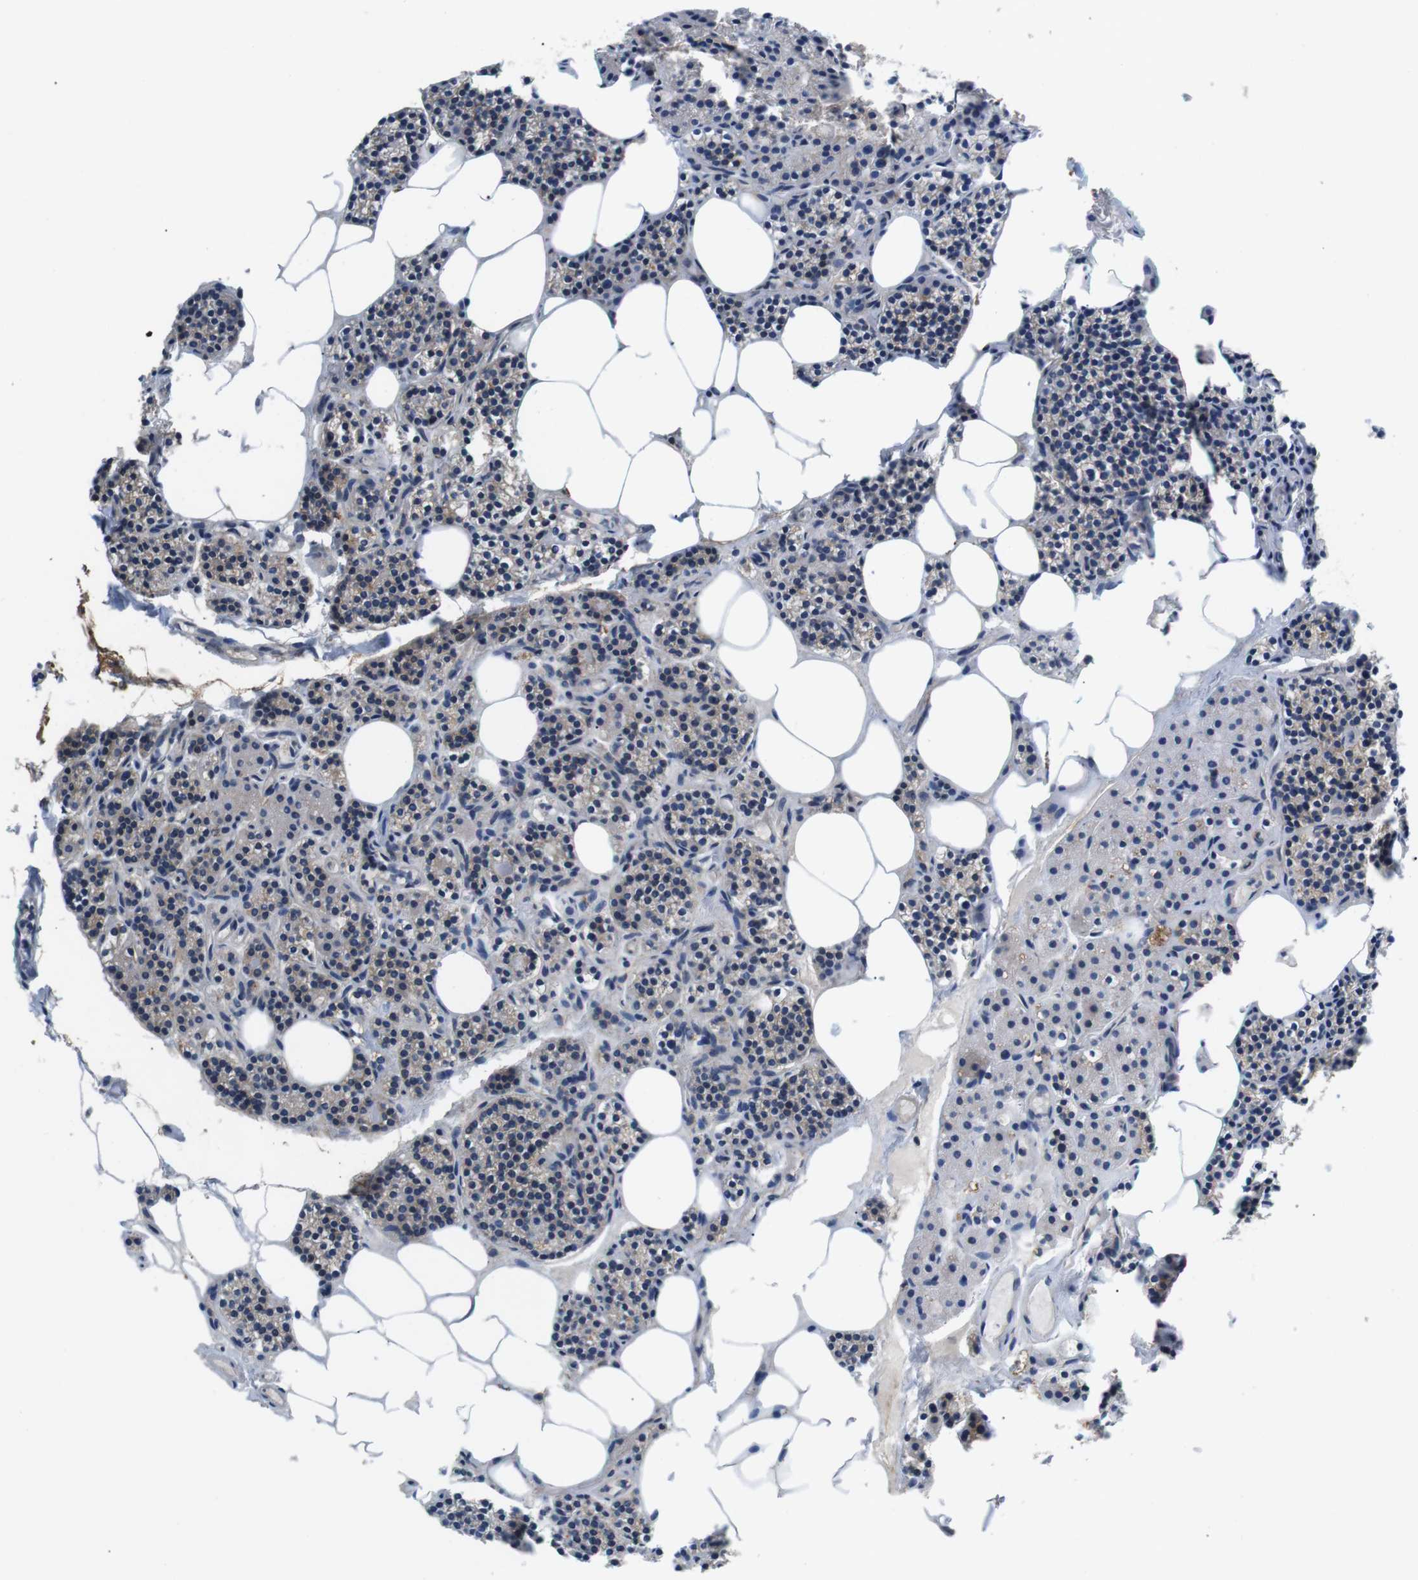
{"staining": {"intensity": "negative", "quantity": "none", "location": "none"}, "tissue": "parathyroid gland", "cell_type": "Glandular cells", "image_type": "normal", "snomed": [{"axis": "morphology", "description": "Normal tissue, NOS"}, {"axis": "morphology", "description": "Adenoma, NOS"}, {"axis": "topography", "description": "Parathyroid gland"}], "caption": "DAB immunohistochemical staining of normal parathyroid gland exhibits no significant expression in glandular cells.", "gene": "SLC30A1", "patient": {"sex": "female", "age": 74}}